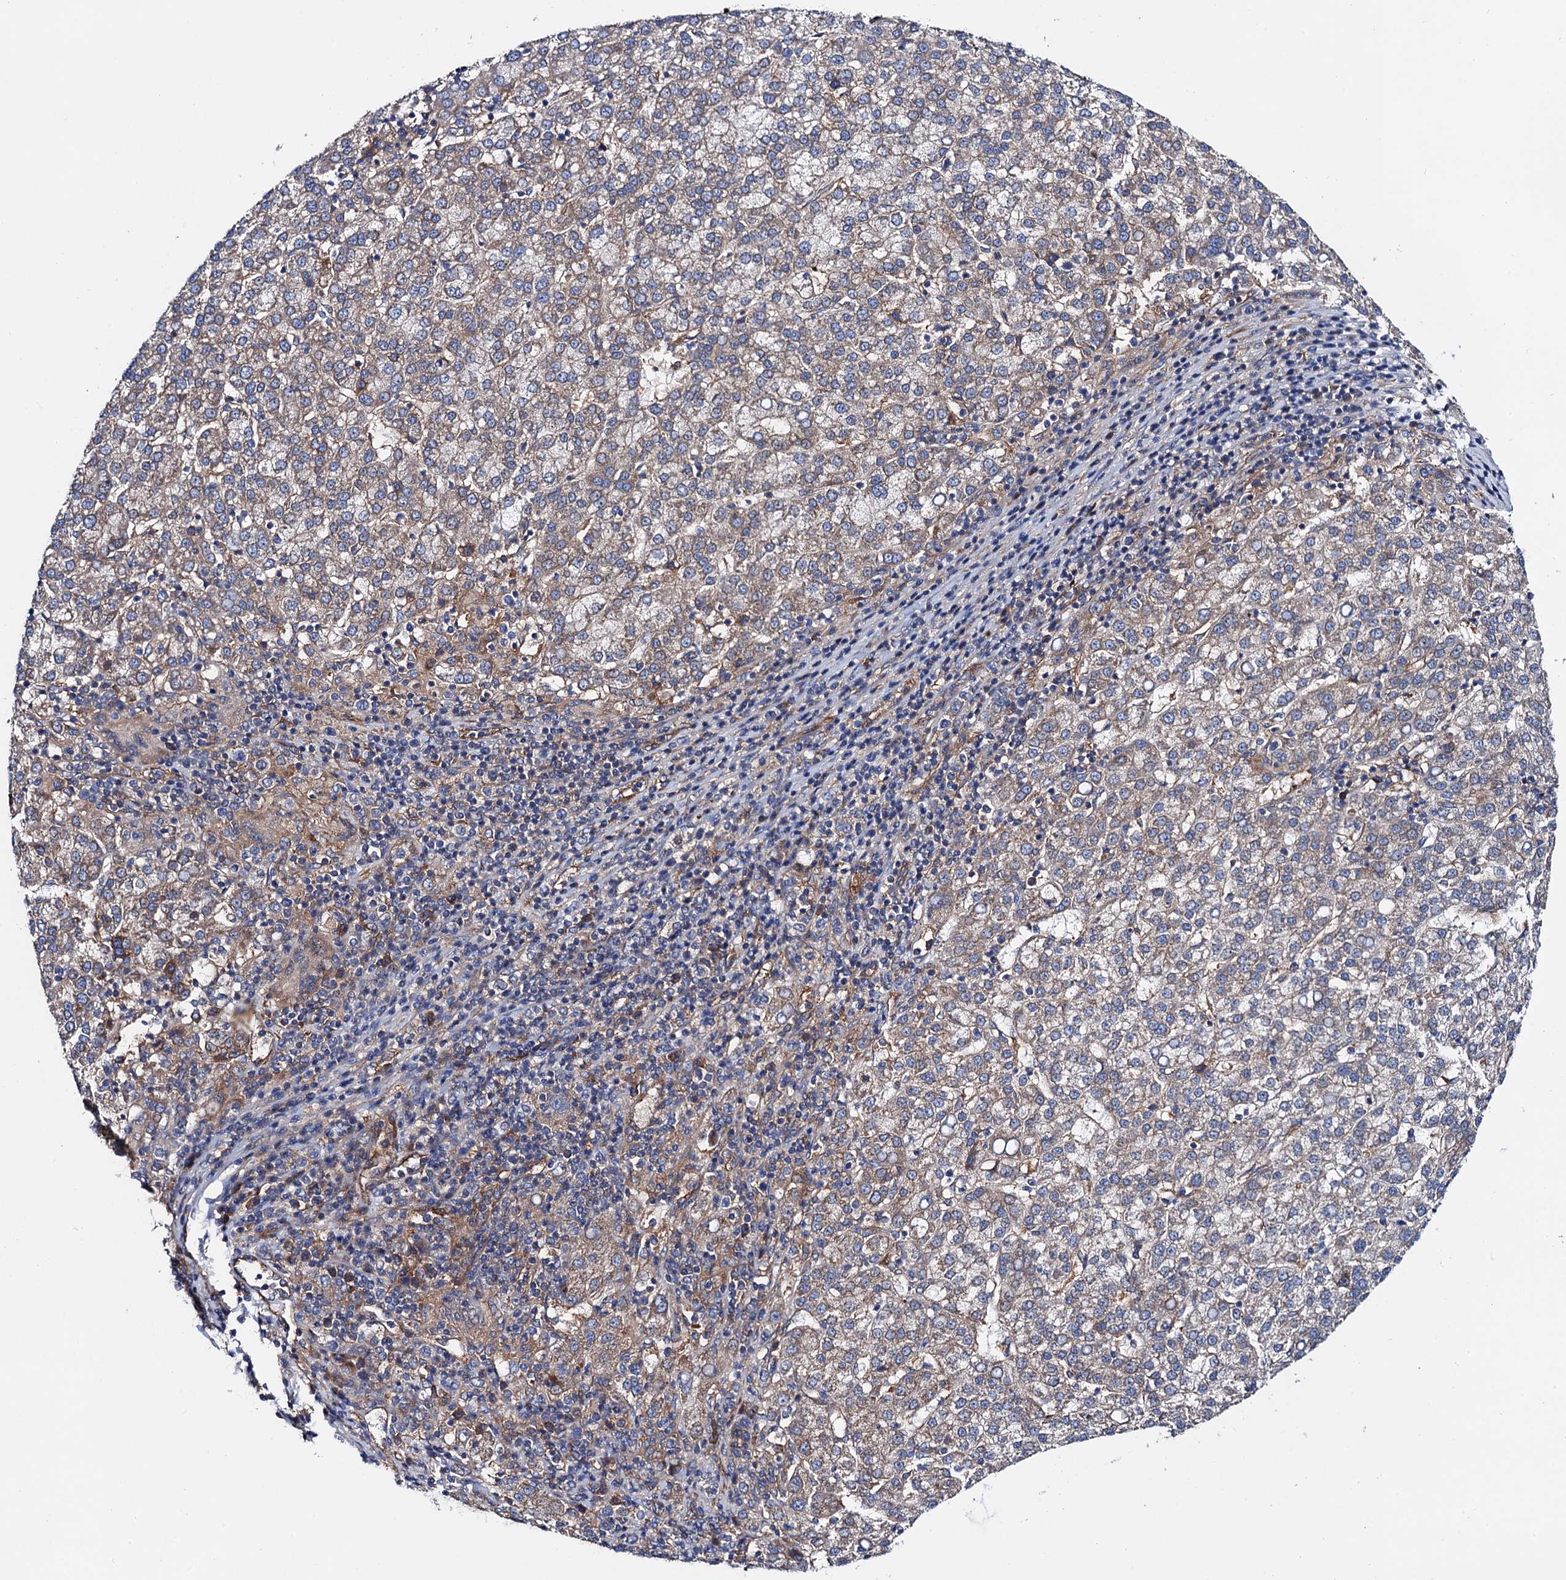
{"staining": {"intensity": "weak", "quantity": ">75%", "location": "cytoplasmic/membranous"}, "tissue": "liver cancer", "cell_type": "Tumor cells", "image_type": "cancer", "snomed": [{"axis": "morphology", "description": "Carcinoma, Hepatocellular, NOS"}, {"axis": "topography", "description": "Liver"}], "caption": "This micrograph reveals IHC staining of human hepatocellular carcinoma (liver), with low weak cytoplasmic/membranous staining in approximately >75% of tumor cells.", "gene": "MRPL48", "patient": {"sex": "female", "age": 58}}